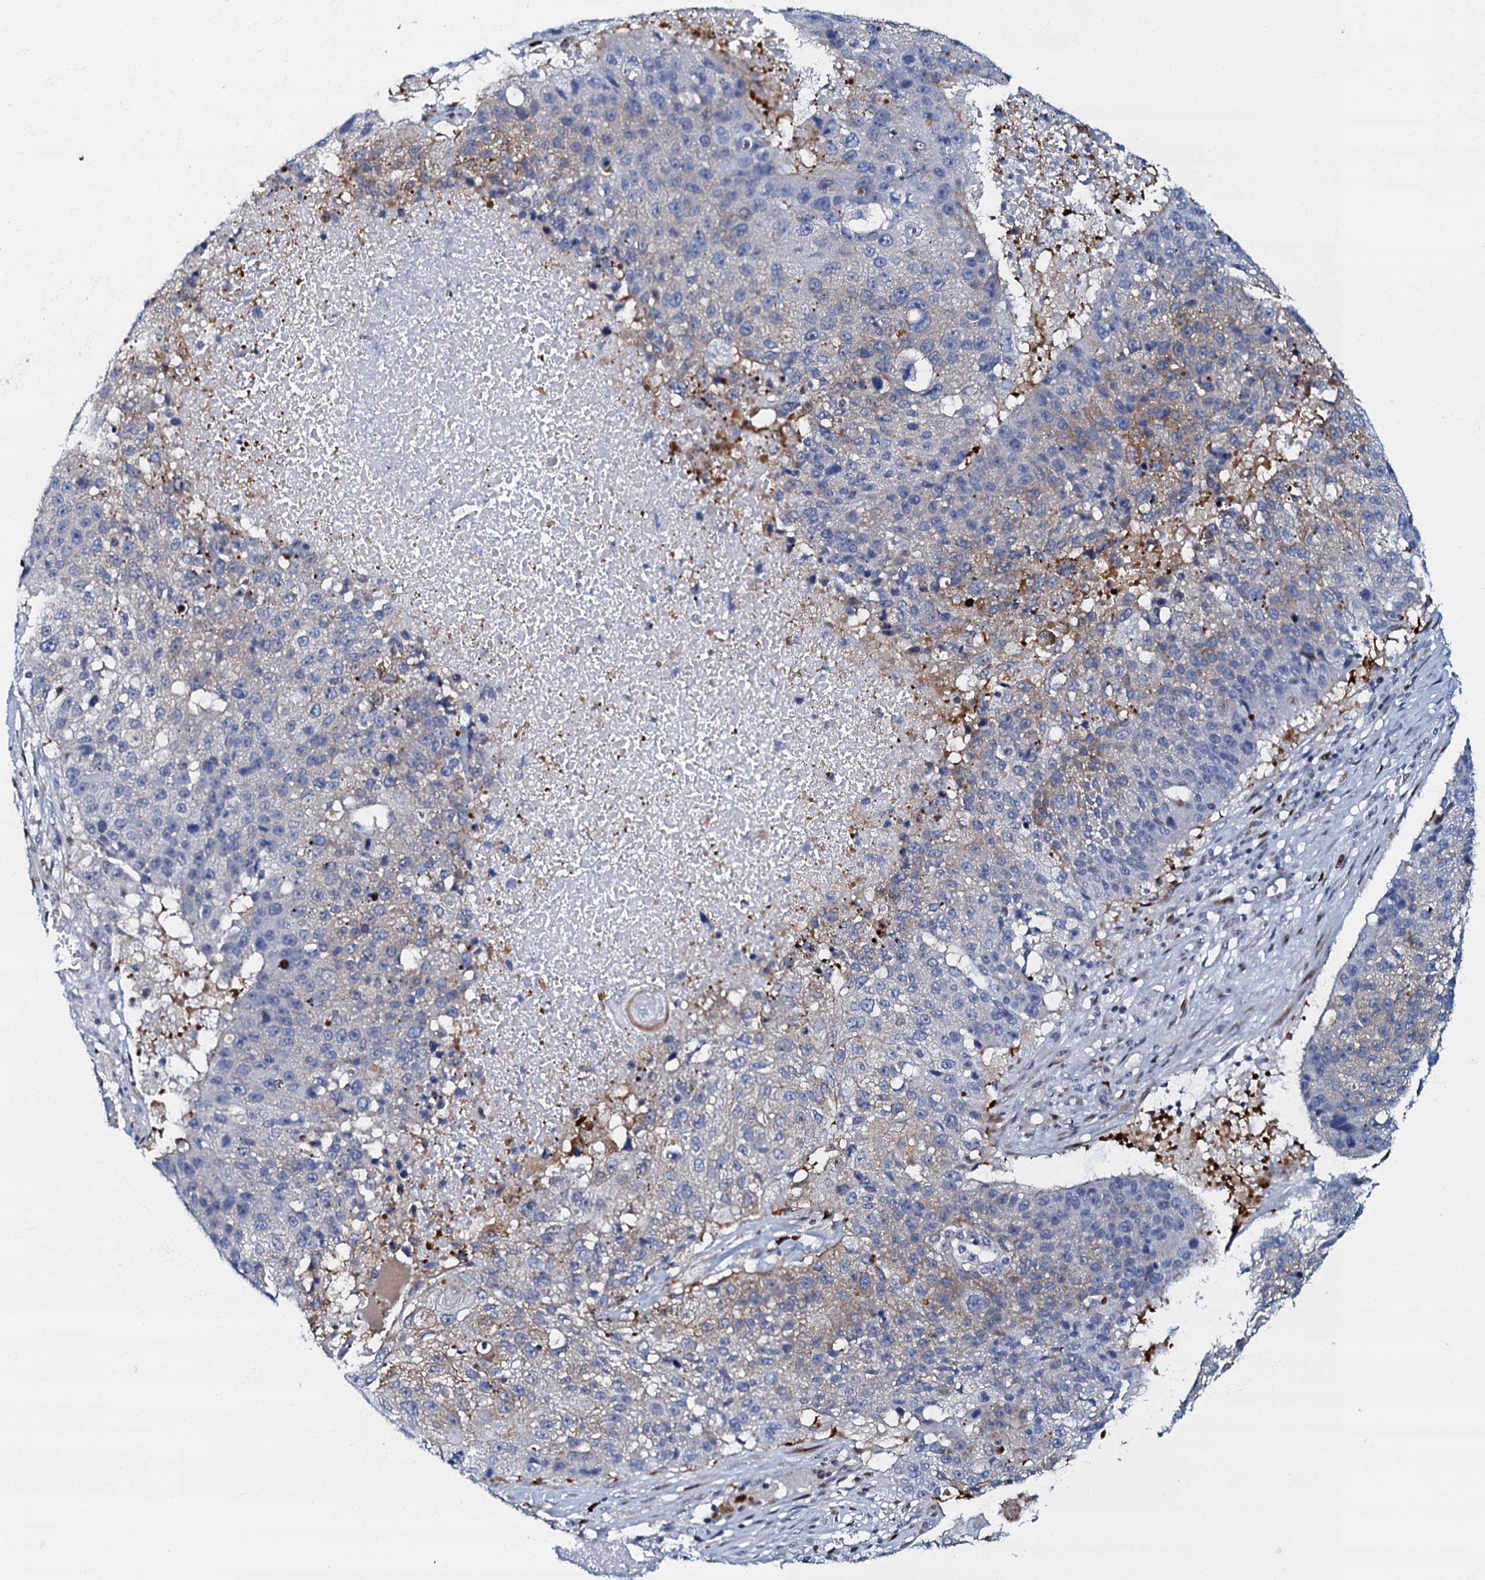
{"staining": {"intensity": "weak", "quantity": "<25%", "location": "cytoplasmic/membranous"}, "tissue": "lung cancer", "cell_type": "Tumor cells", "image_type": "cancer", "snomed": [{"axis": "morphology", "description": "Squamous cell carcinoma, NOS"}, {"axis": "topography", "description": "Lung"}], "caption": "Protein analysis of lung cancer demonstrates no significant staining in tumor cells.", "gene": "MFSD5", "patient": {"sex": "male", "age": 61}}